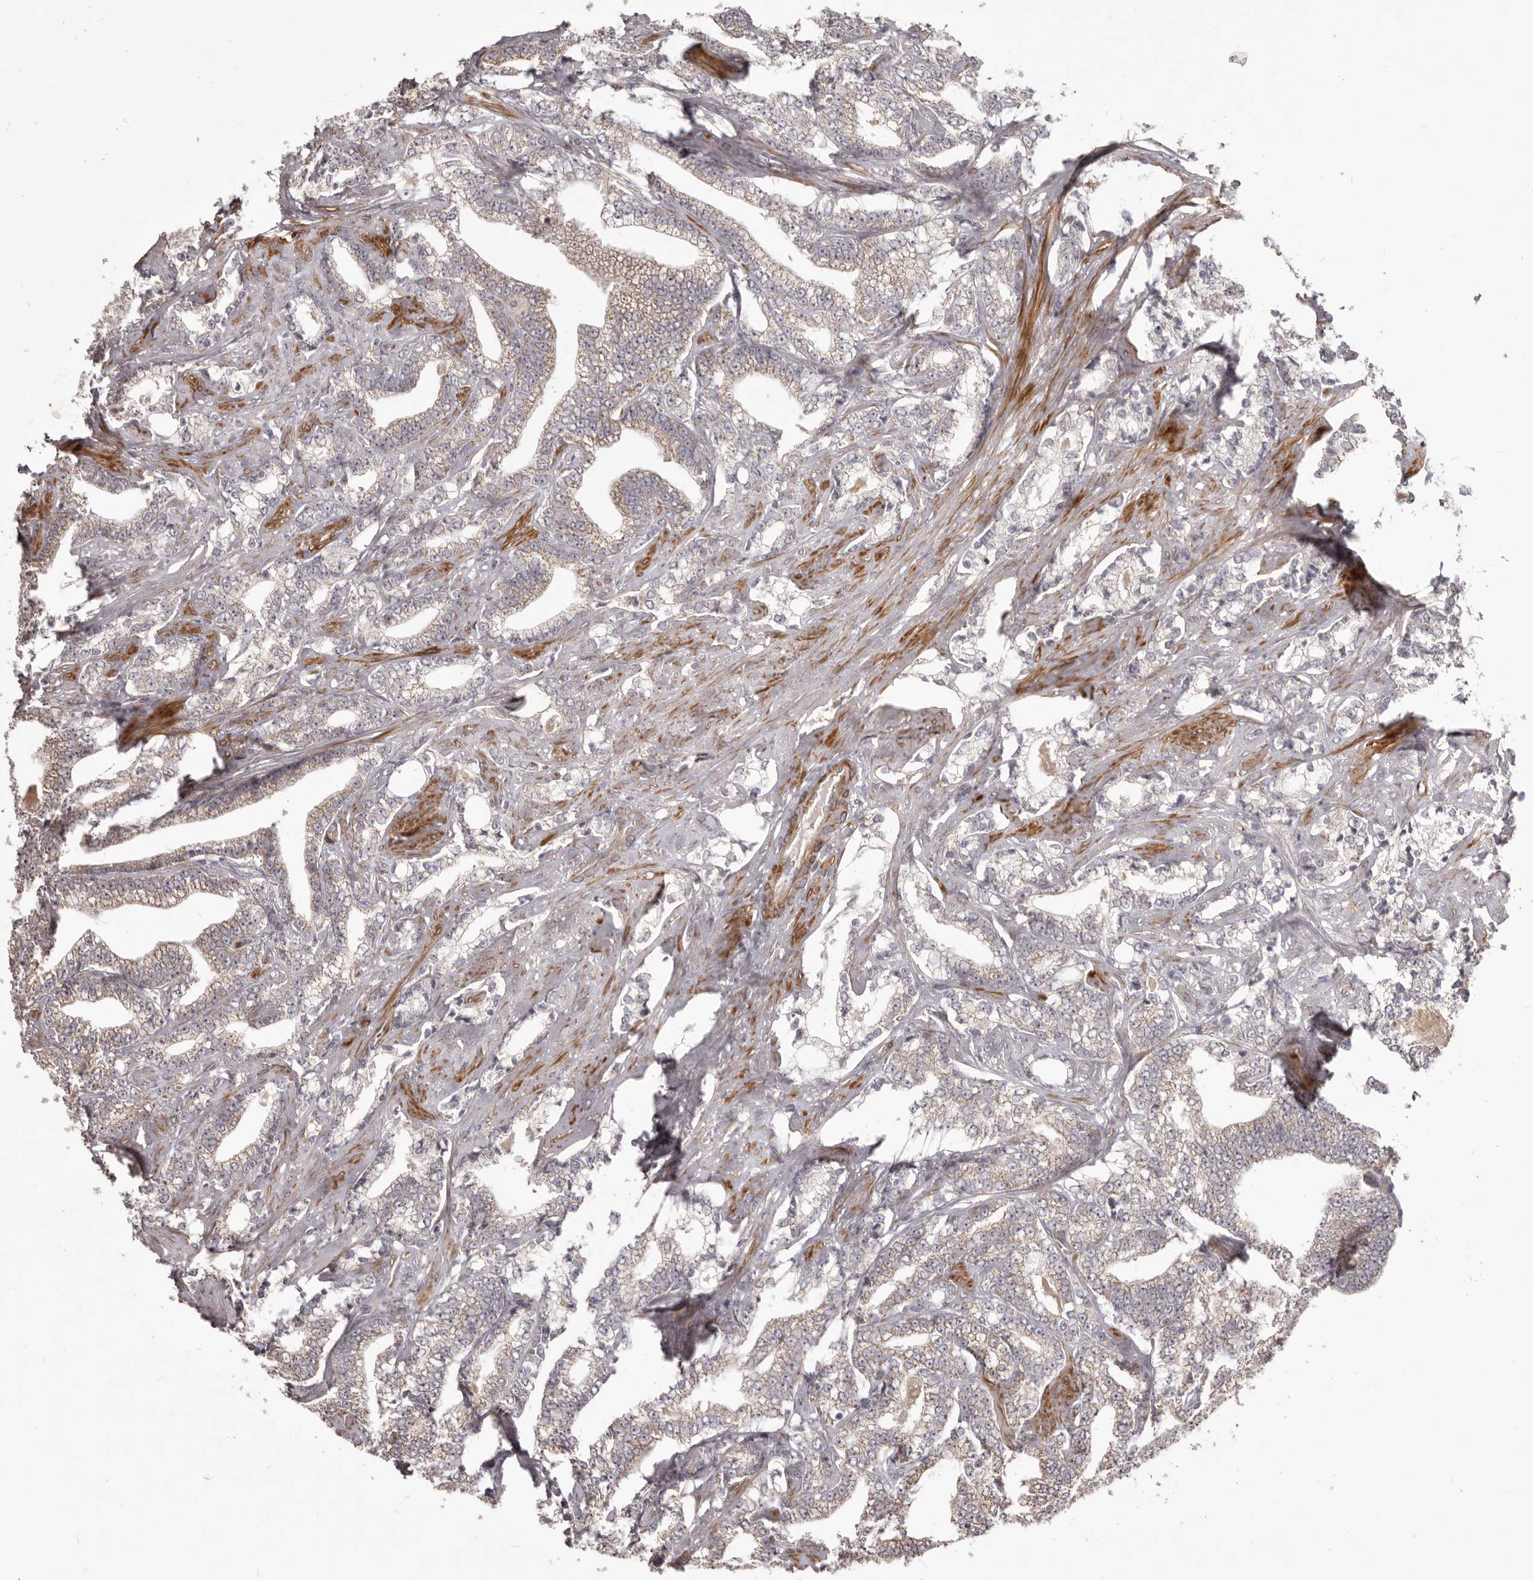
{"staining": {"intensity": "weak", "quantity": "25%-75%", "location": "cytoplasmic/membranous"}, "tissue": "prostate cancer", "cell_type": "Tumor cells", "image_type": "cancer", "snomed": [{"axis": "morphology", "description": "Adenocarcinoma, High grade"}, {"axis": "topography", "description": "Prostate and seminal vesicle, NOS"}], "caption": "A photomicrograph of prostate cancer stained for a protein reveals weak cytoplasmic/membranous brown staining in tumor cells. (Brightfield microscopy of DAB IHC at high magnification).", "gene": "HRH1", "patient": {"sex": "male", "age": 67}}